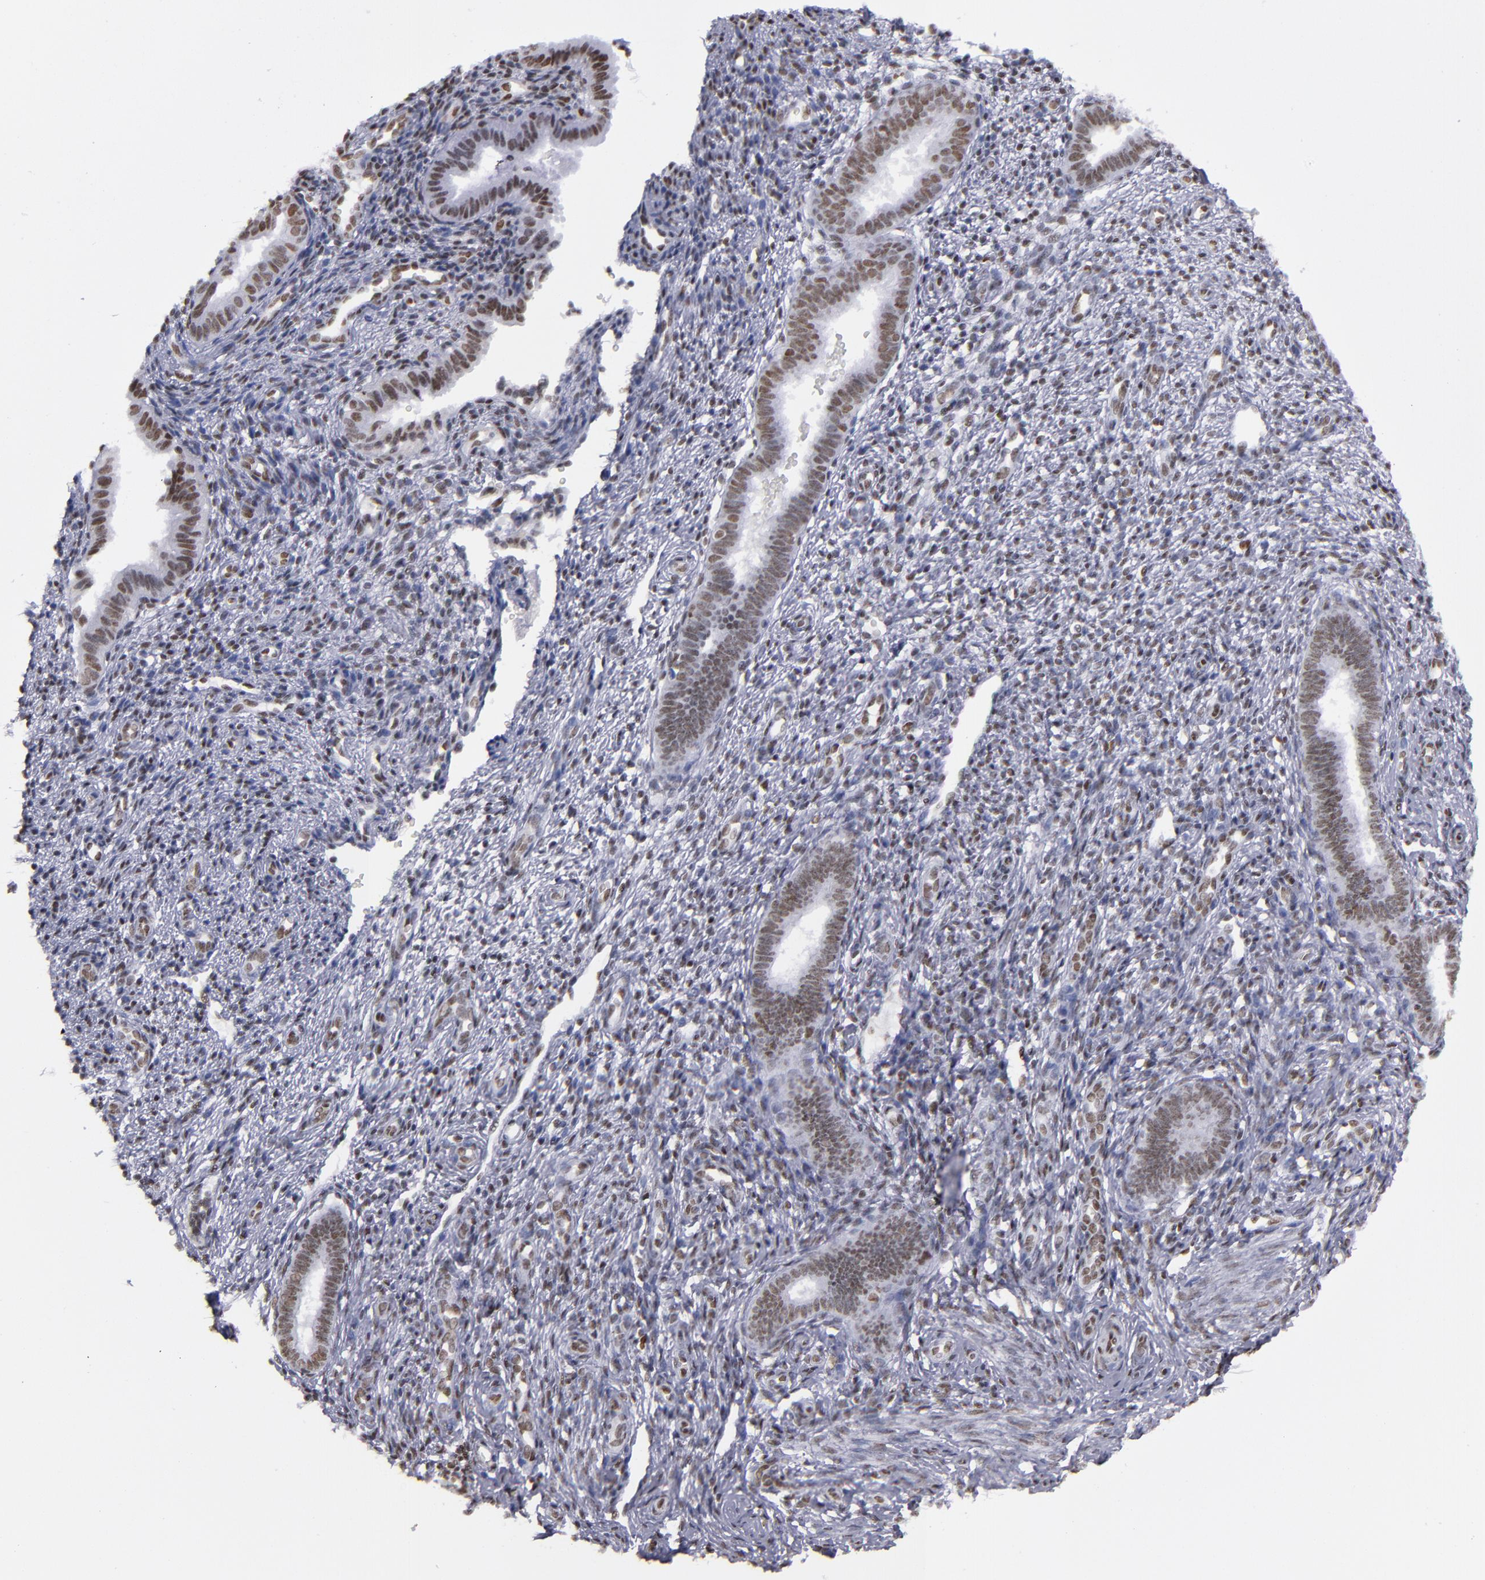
{"staining": {"intensity": "moderate", "quantity": "25%-75%", "location": "nuclear"}, "tissue": "endometrium", "cell_type": "Cells in endometrial stroma", "image_type": "normal", "snomed": [{"axis": "morphology", "description": "Normal tissue, NOS"}, {"axis": "topography", "description": "Endometrium"}], "caption": "Endometrium was stained to show a protein in brown. There is medium levels of moderate nuclear positivity in approximately 25%-75% of cells in endometrial stroma.", "gene": "TERF2", "patient": {"sex": "female", "age": 27}}